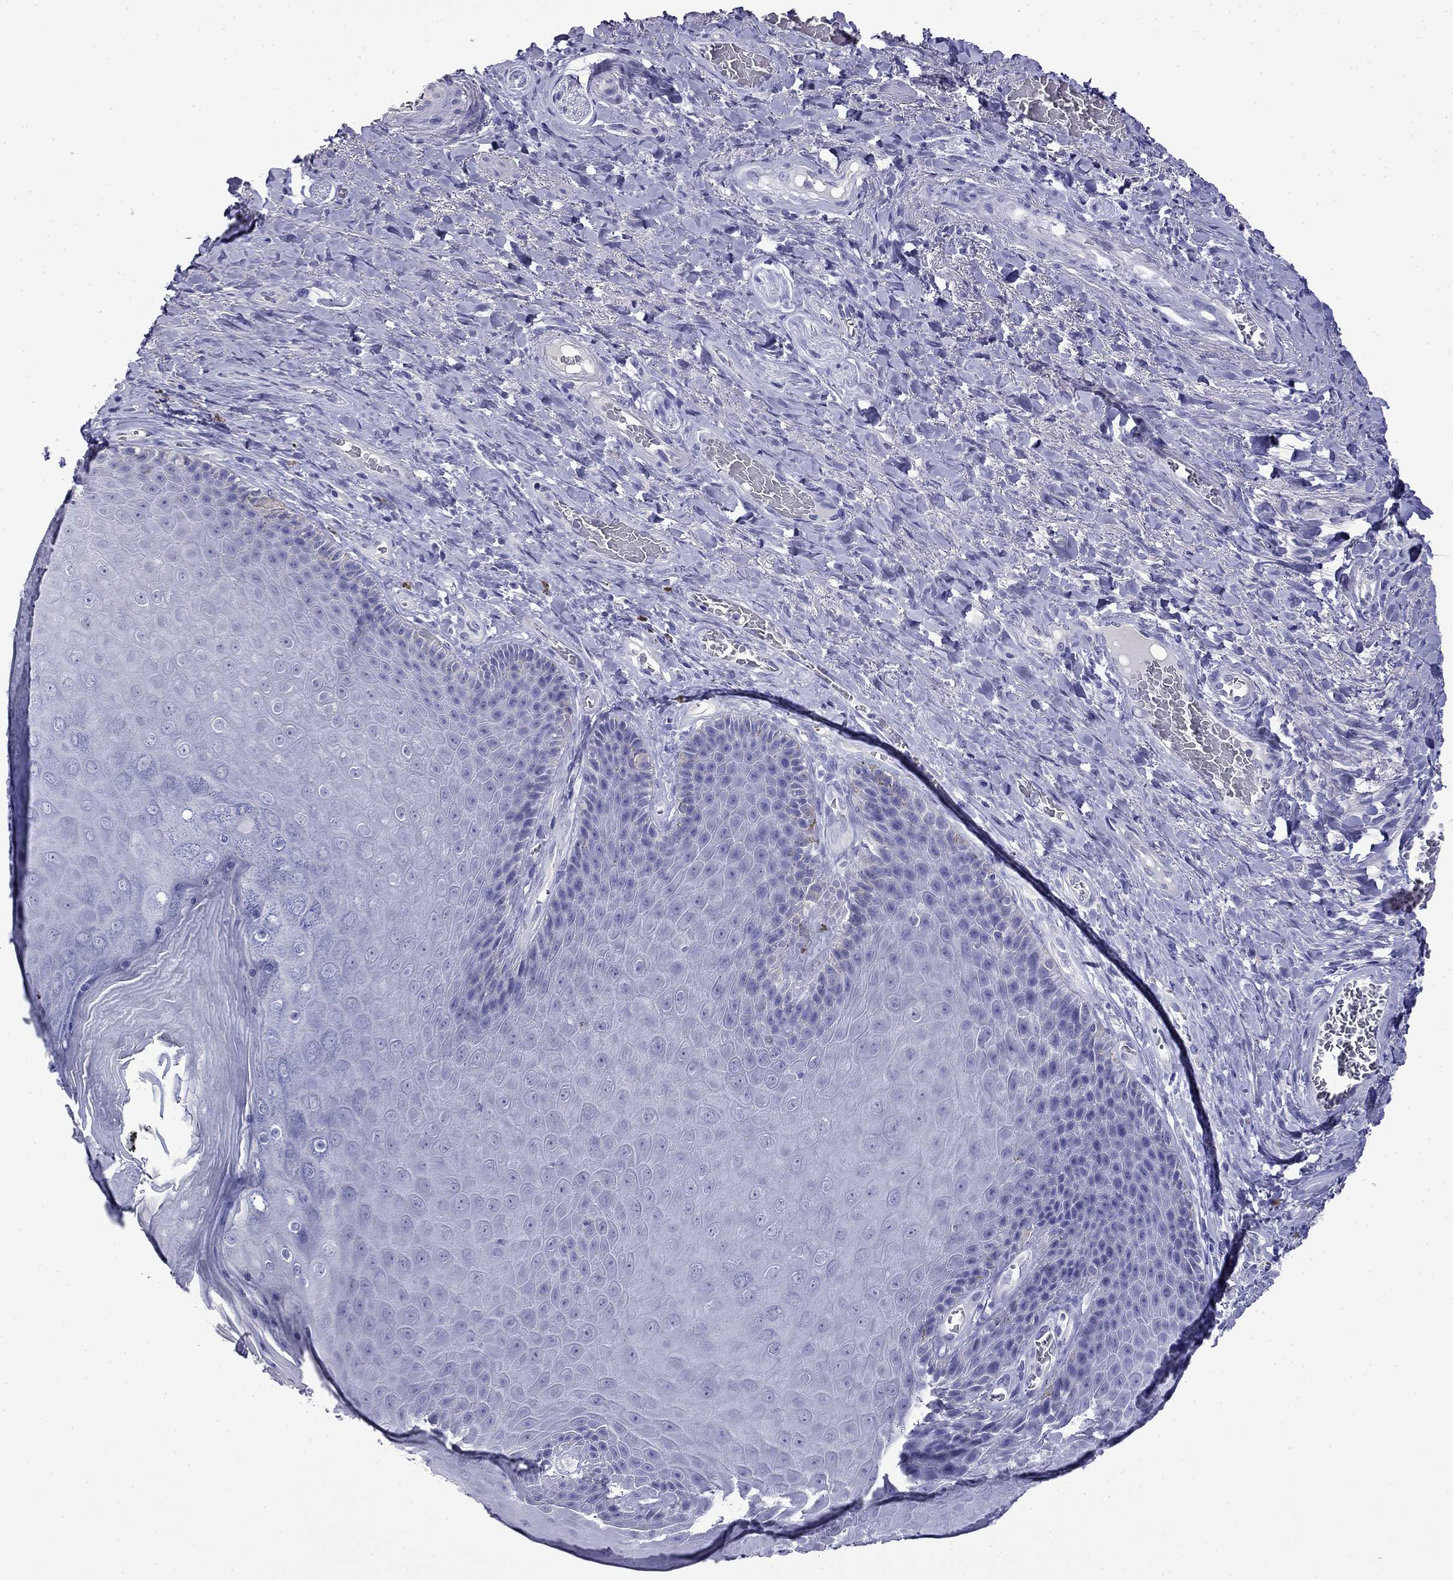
{"staining": {"intensity": "negative", "quantity": "none", "location": "none"}, "tissue": "skin", "cell_type": "Epidermal cells", "image_type": "normal", "snomed": [{"axis": "morphology", "description": "Normal tissue, NOS"}, {"axis": "topography", "description": "Skeletal muscle"}, {"axis": "topography", "description": "Anal"}, {"axis": "topography", "description": "Peripheral nerve tissue"}], "caption": "Protein analysis of unremarkable skin exhibits no significant staining in epidermal cells. The staining is performed using DAB (3,3'-diaminobenzidine) brown chromogen with nuclei counter-stained in using hematoxylin.", "gene": "MYO15A", "patient": {"sex": "male", "age": 53}}